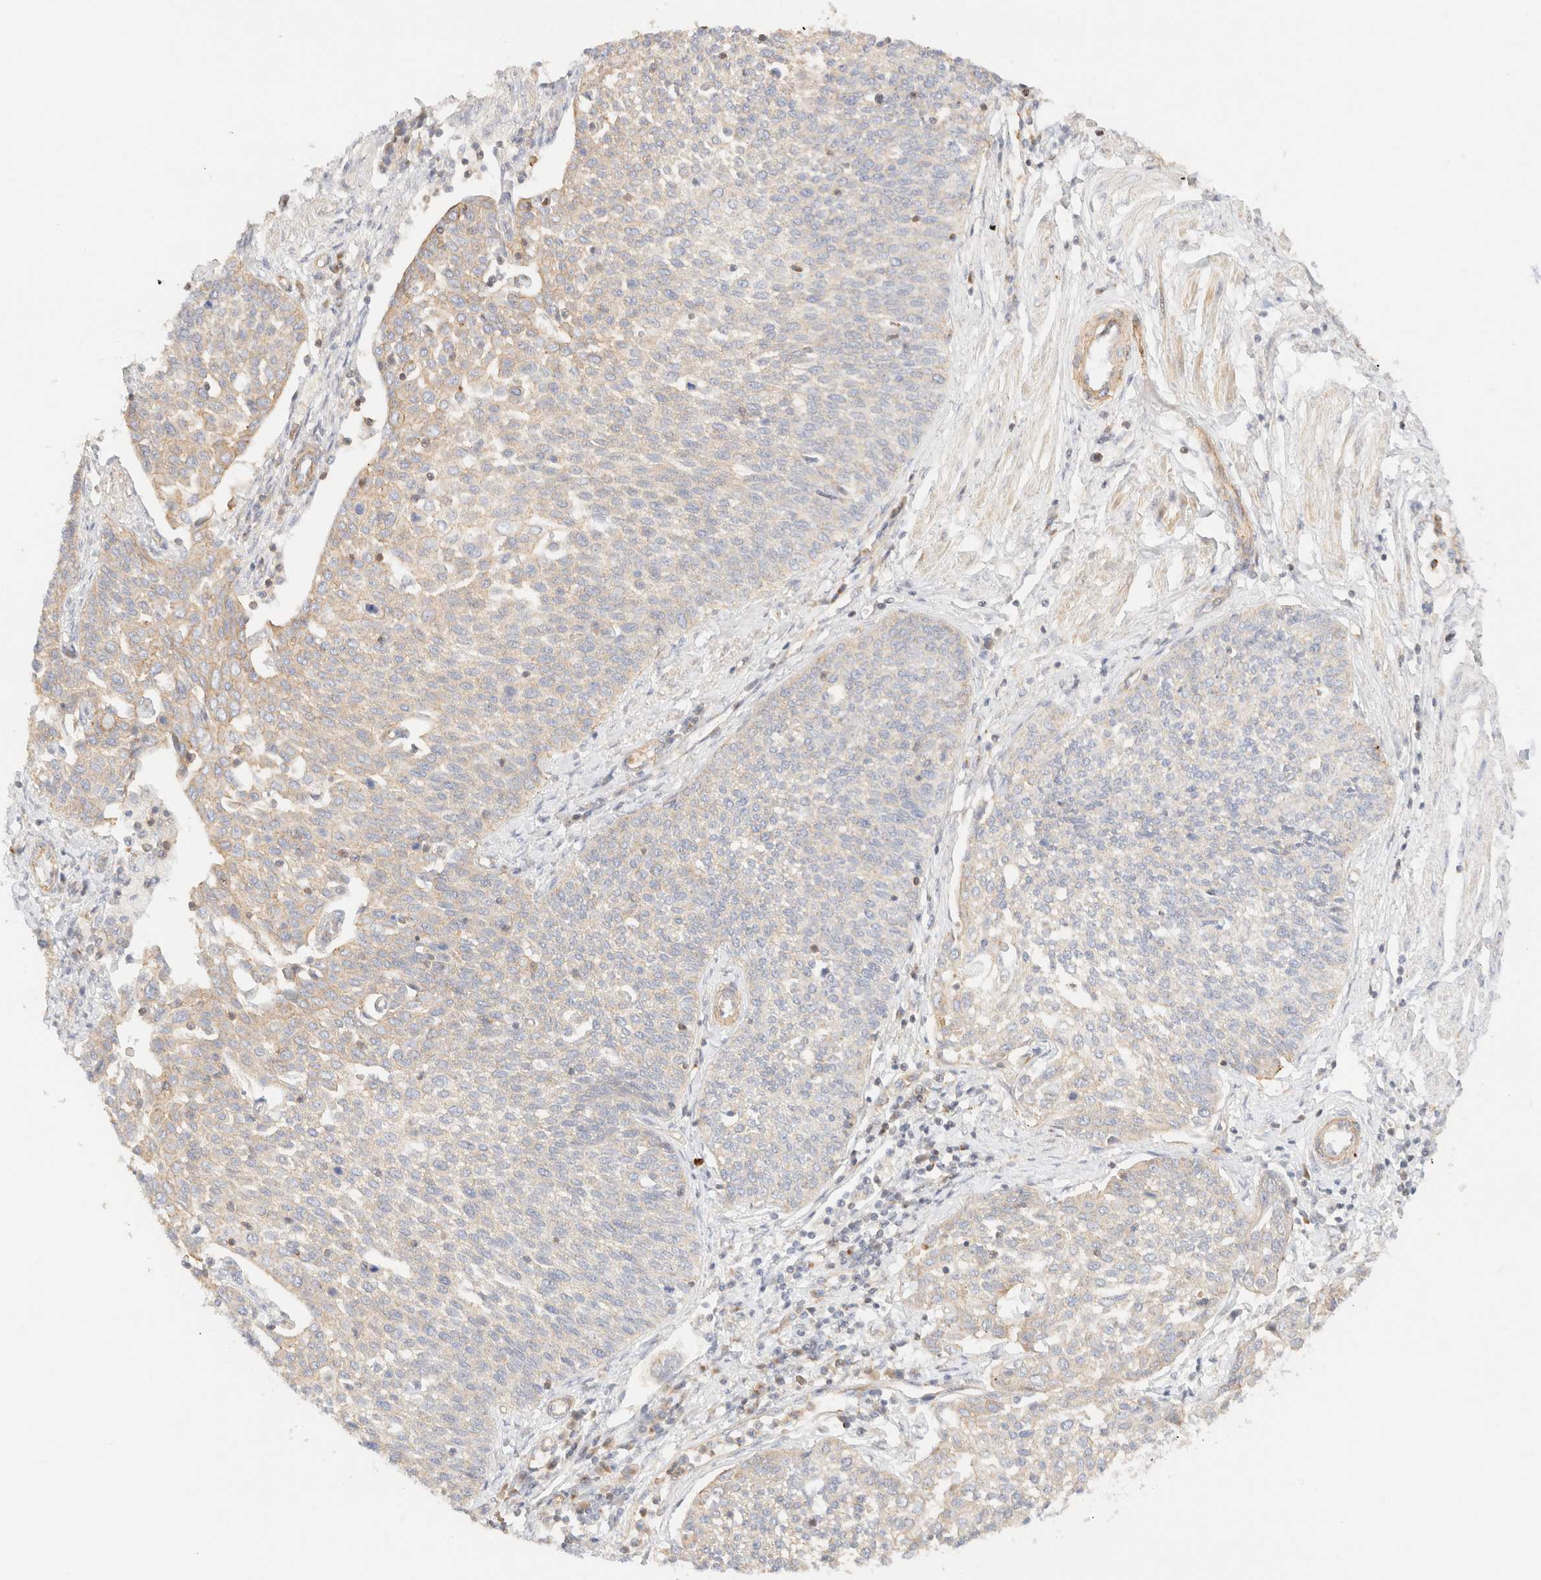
{"staining": {"intensity": "weak", "quantity": "<25%", "location": "cytoplasmic/membranous"}, "tissue": "cervical cancer", "cell_type": "Tumor cells", "image_type": "cancer", "snomed": [{"axis": "morphology", "description": "Squamous cell carcinoma, NOS"}, {"axis": "topography", "description": "Cervix"}], "caption": "A micrograph of human cervical cancer is negative for staining in tumor cells. The staining was performed using DAB (3,3'-diaminobenzidine) to visualize the protein expression in brown, while the nuclei were stained in blue with hematoxylin (Magnification: 20x).", "gene": "MYO10", "patient": {"sex": "female", "age": 34}}